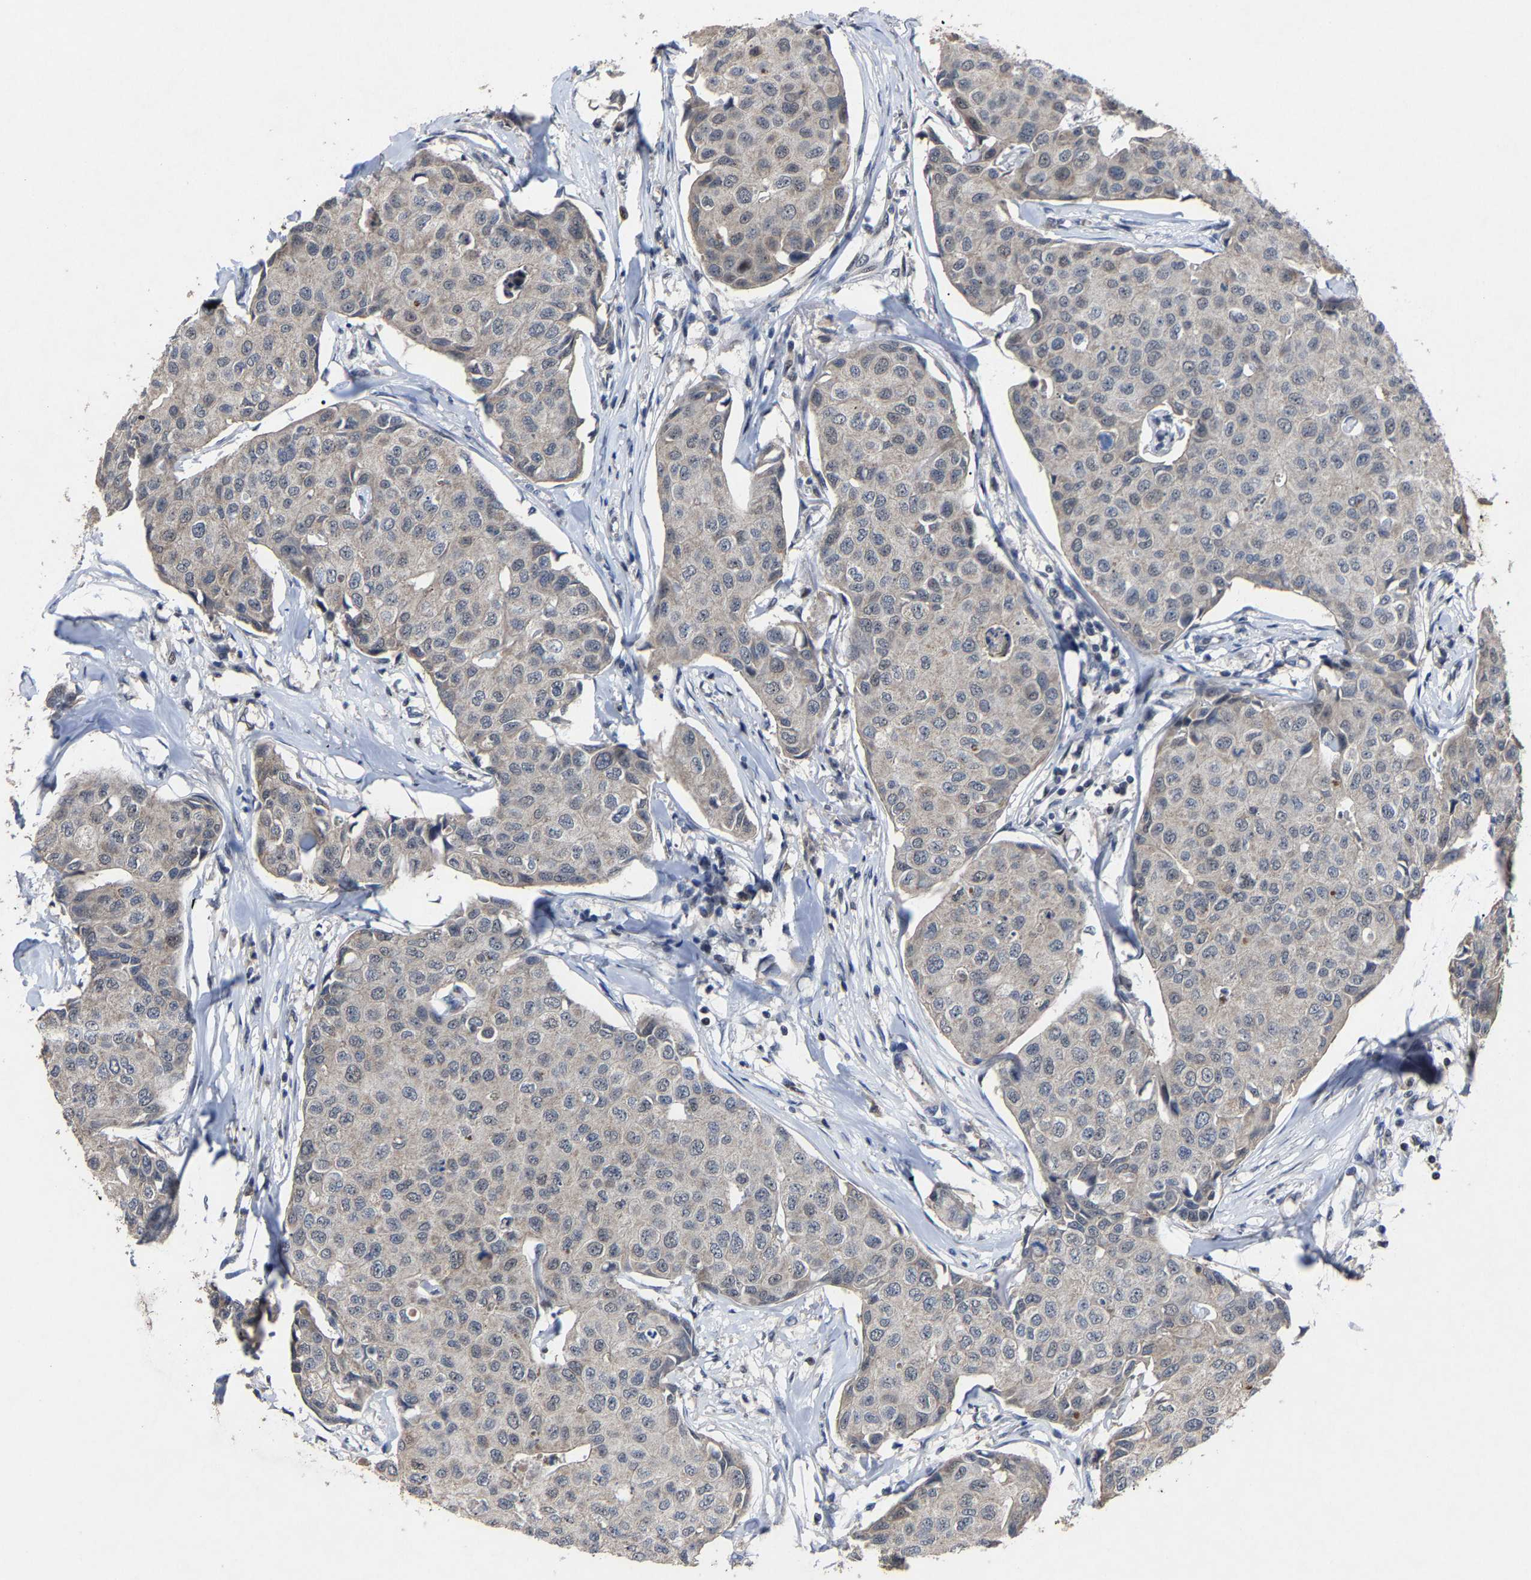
{"staining": {"intensity": "weak", "quantity": "<25%", "location": "cytoplasmic/membranous"}, "tissue": "breast cancer", "cell_type": "Tumor cells", "image_type": "cancer", "snomed": [{"axis": "morphology", "description": "Duct carcinoma"}, {"axis": "topography", "description": "Breast"}], "caption": "Protein analysis of breast cancer (infiltrating ductal carcinoma) shows no significant staining in tumor cells.", "gene": "LSM8", "patient": {"sex": "female", "age": 80}}